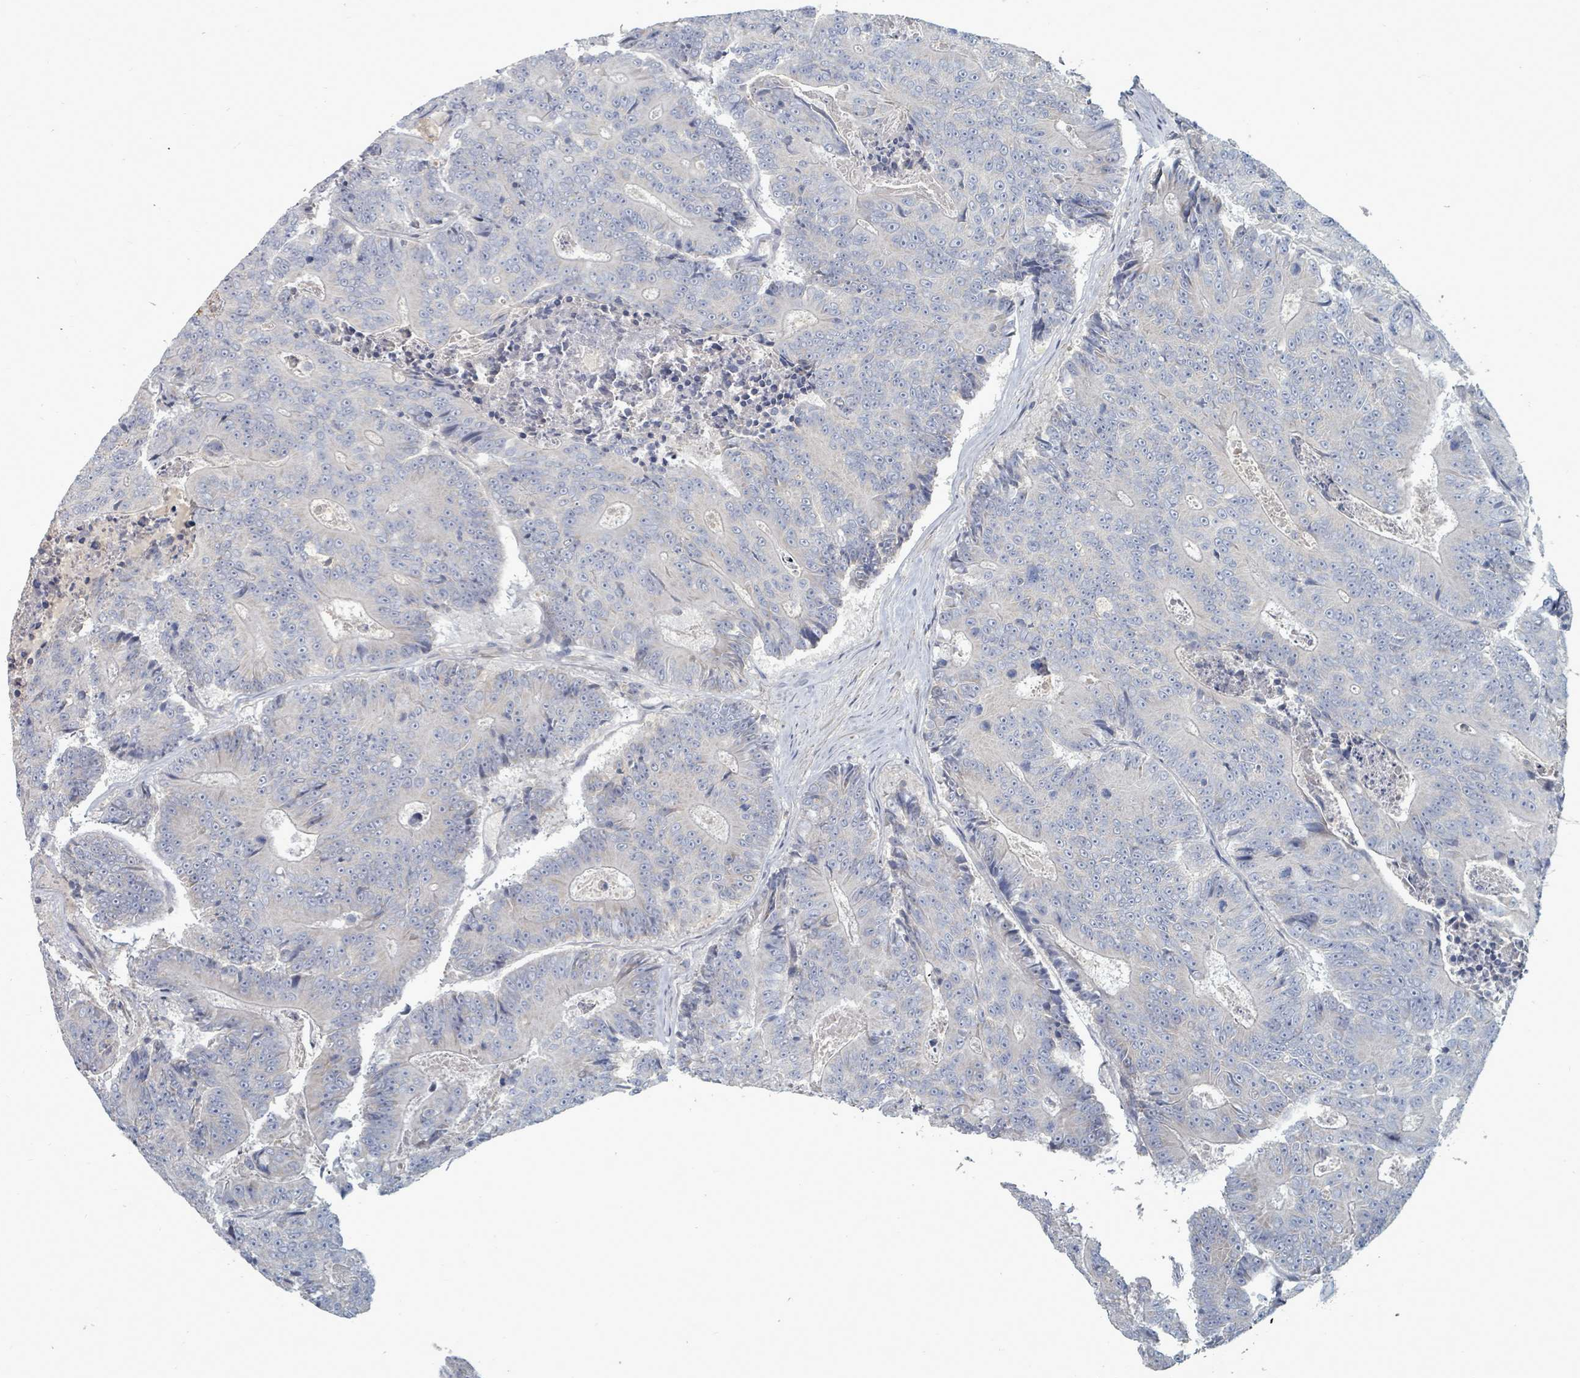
{"staining": {"intensity": "negative", "quantity": "none", "location": "none"}, "tissue": "colorectal cancer", "cell_type": "Tumor cells", "image_type": "cancer", "snomed": [{"axis": "morphology", "description": "Adenocarcinoma, NOS"}, {"axis": "topography", "description": "Colon"}], "caption": "Colorectal cancer stained for a protein using IHC reveals no staining tumor cells.", "gene": "ARGFX", "patient": {"sex": "male", "age": 83}}